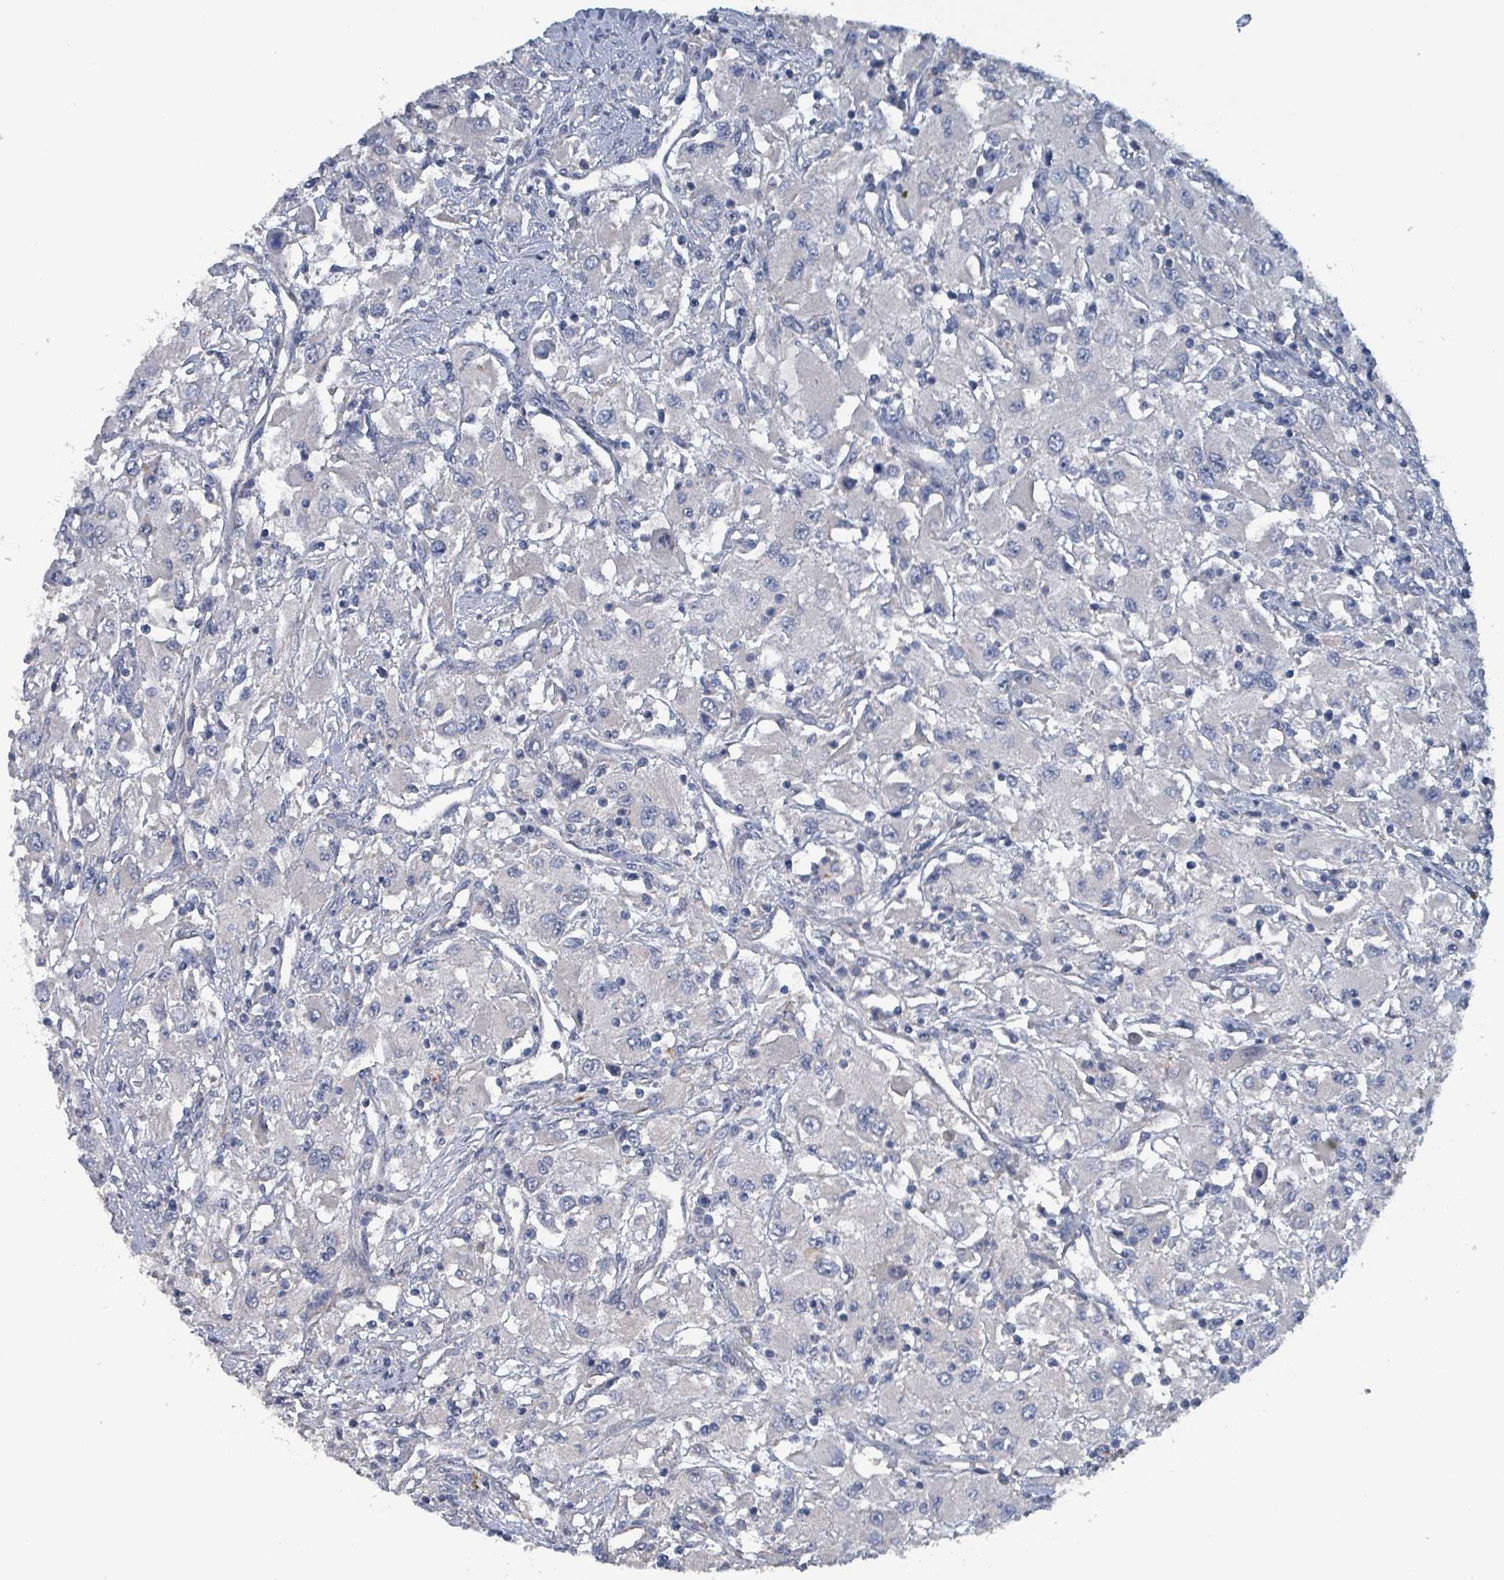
{"staining": {"intensity": "negative", "quantity": "none", "location": "none"}, "tissue": "renal cancer", "cell_type": "Tumor cells", "image_type": "cancer", "snomed": [{"axis": "morphology", "description": "Adenocarcinoma, NOS"}, {"axis": "topography", "description": "Kidney"}], "caption": "IHC image of neoplastic tissue: renal cancer (adenocarcinoma) stained with DAB displays no significant protein expression in tumor cells.", "gene": "TAAR5", "patient": {"sex": "female", "age": 67}}